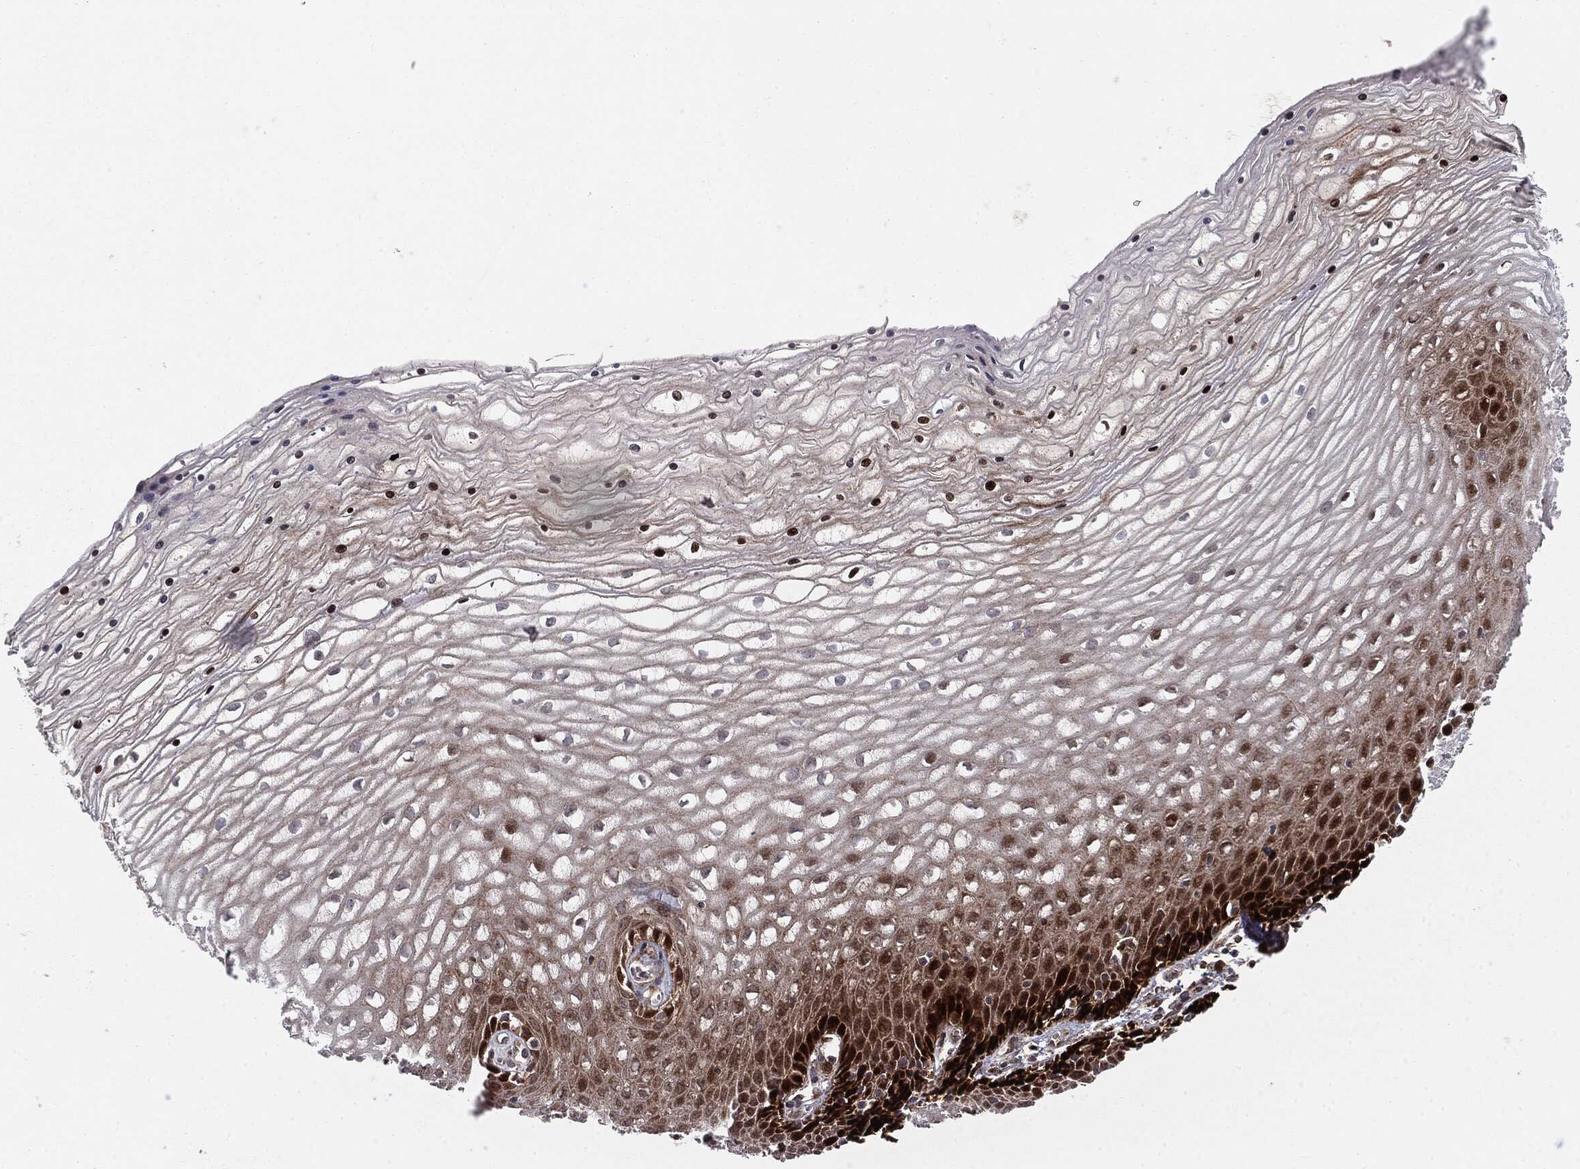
{"staining": {"intensity": "moderate", "quantity": ">75%", "location": "cytoplasmic/membranous,nuclear"}, "tissue": "cervix", "cell_type": "Glandular cells", "image_type": "normal", "snomed": [{"axis": "morphology", "description": "Normal tissue, NOS"}, {"axis": "topography", "description": "Cervix"}], "caption": "DAB (3,3'-diaminobenzidine) immunohistochemical staining of unremarkable human cervix displays moderate cytoplasmic/membranous,nuclear protein expression in approximately >75% of glandular cells.", "gene": "PTEN", "patient": {"sex": "female", "age": 35}}